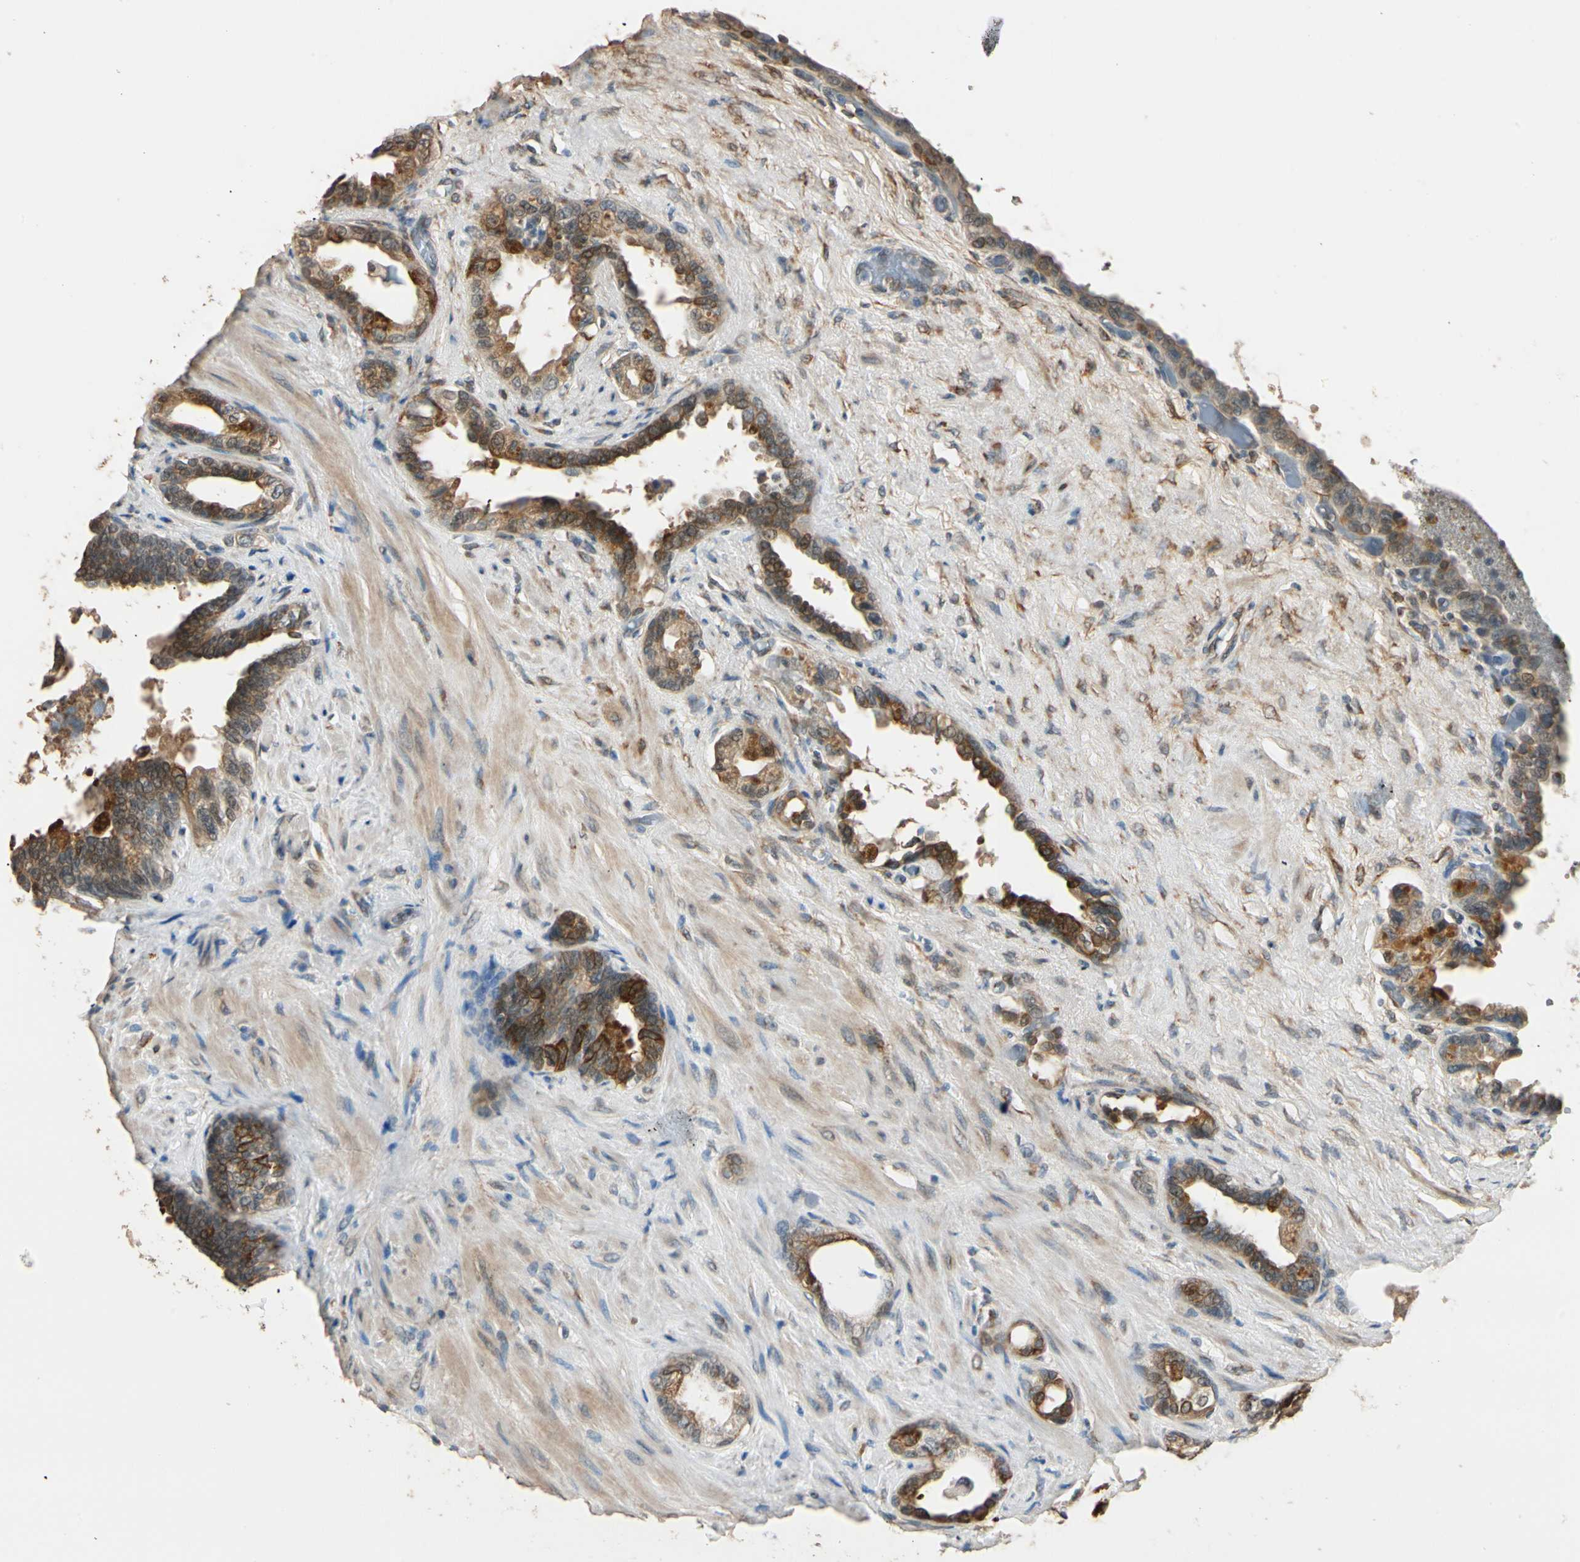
{"staining": {"intensity": "strong", "quantity": ">75%", "location": "cytoplasmic/membranous"}, "tissue": "seminal vesicle", "cell_type": "Glandular cells", "image_type": "normal", "snomed": [{"axis": "morphology", "description": "Normal tissue, NOS"}, {"axis": "topography", "description": "Seminal veicle"}], "caption": "A histopathology image of seminal vesicle stained for a protein displays strong cytoplasmic/membranous brown staining in glandular cells. (Brightfield microscopy of DAB IHC at high magnification).", "gene": "TASOR", "patient": {"sex": "male", "age": 61}}